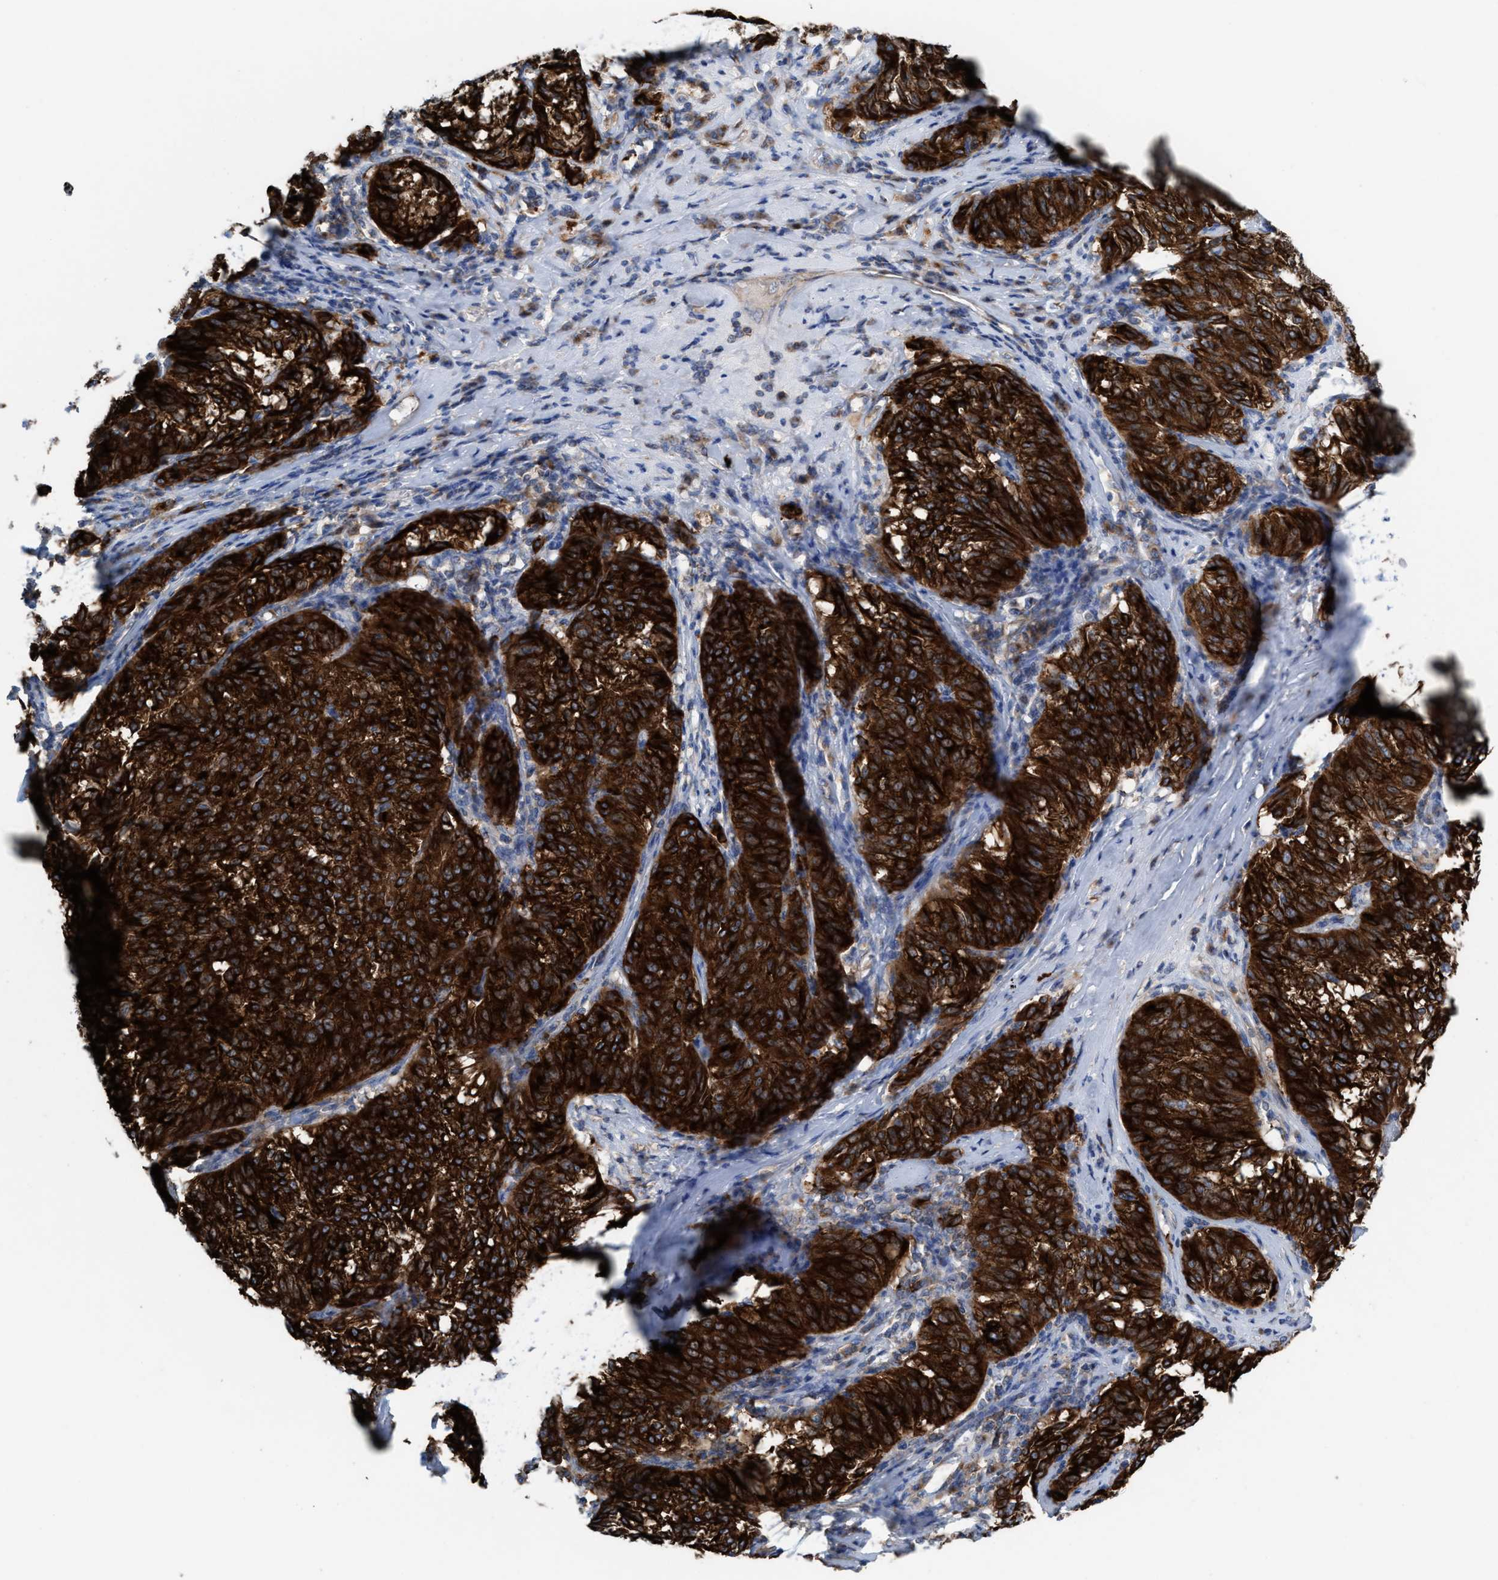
{"staining": {"intensity": "strong", "quantity": ">75%", "location": "cytoplasmic/membranous"}, "tissue": "melanoma", "cell_type": "Tumor cells", "image_type": "cancer", "snomed": [{"axis": "morphology", "description": "Malignant melanoma, NOS"}, {"axis": "topography", "description": "Skin"}], "caption": "High-magnification brightfield microscopy of malignant melanoma stained with DAB (3,3'-diaminobenzidine) (brown) and counterstained with hematoxylin (blue). tumor cells exhibit strong cytoplasmic/membranous staining is seen in approximately>75% of cells.", "gene": "NYAP1", "patient": {"sex": "female", "age": 72}}